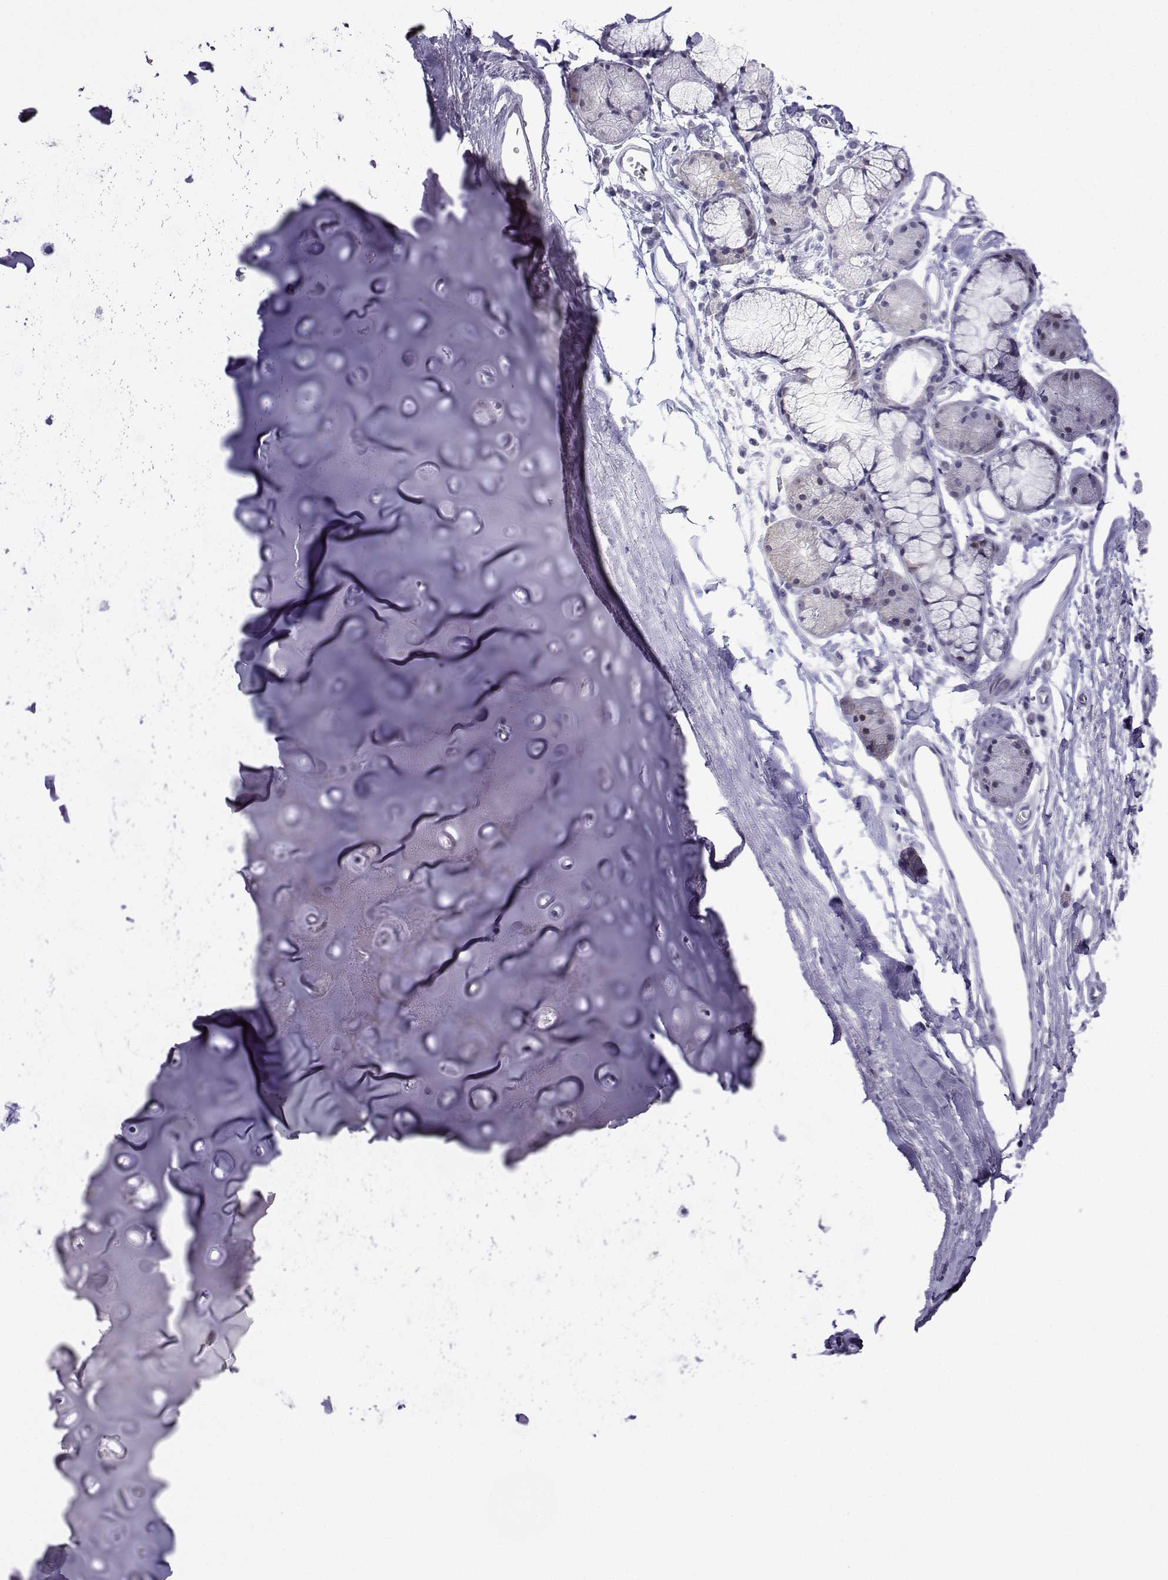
{"staining": {"intensity": "negative", "quantity": "none", "location": "none"}, "tissue": "soft tissue", "cell_type": "Chondrocytes", "image_type": "normal", "snomed": [{"axis": "morphology", "description": "Normal tissue, NOS"}, {"axis": "topography", "description": "Cartilage tissue"}, {"axis": "topography", "description": "Bronchus"}], "caption": "Immunohistochemical staining of benign soft tissue shows no significant expression in chondrocytes.", "gene": "CFAP70", "patient": {"sex": "female", "age": 79}}